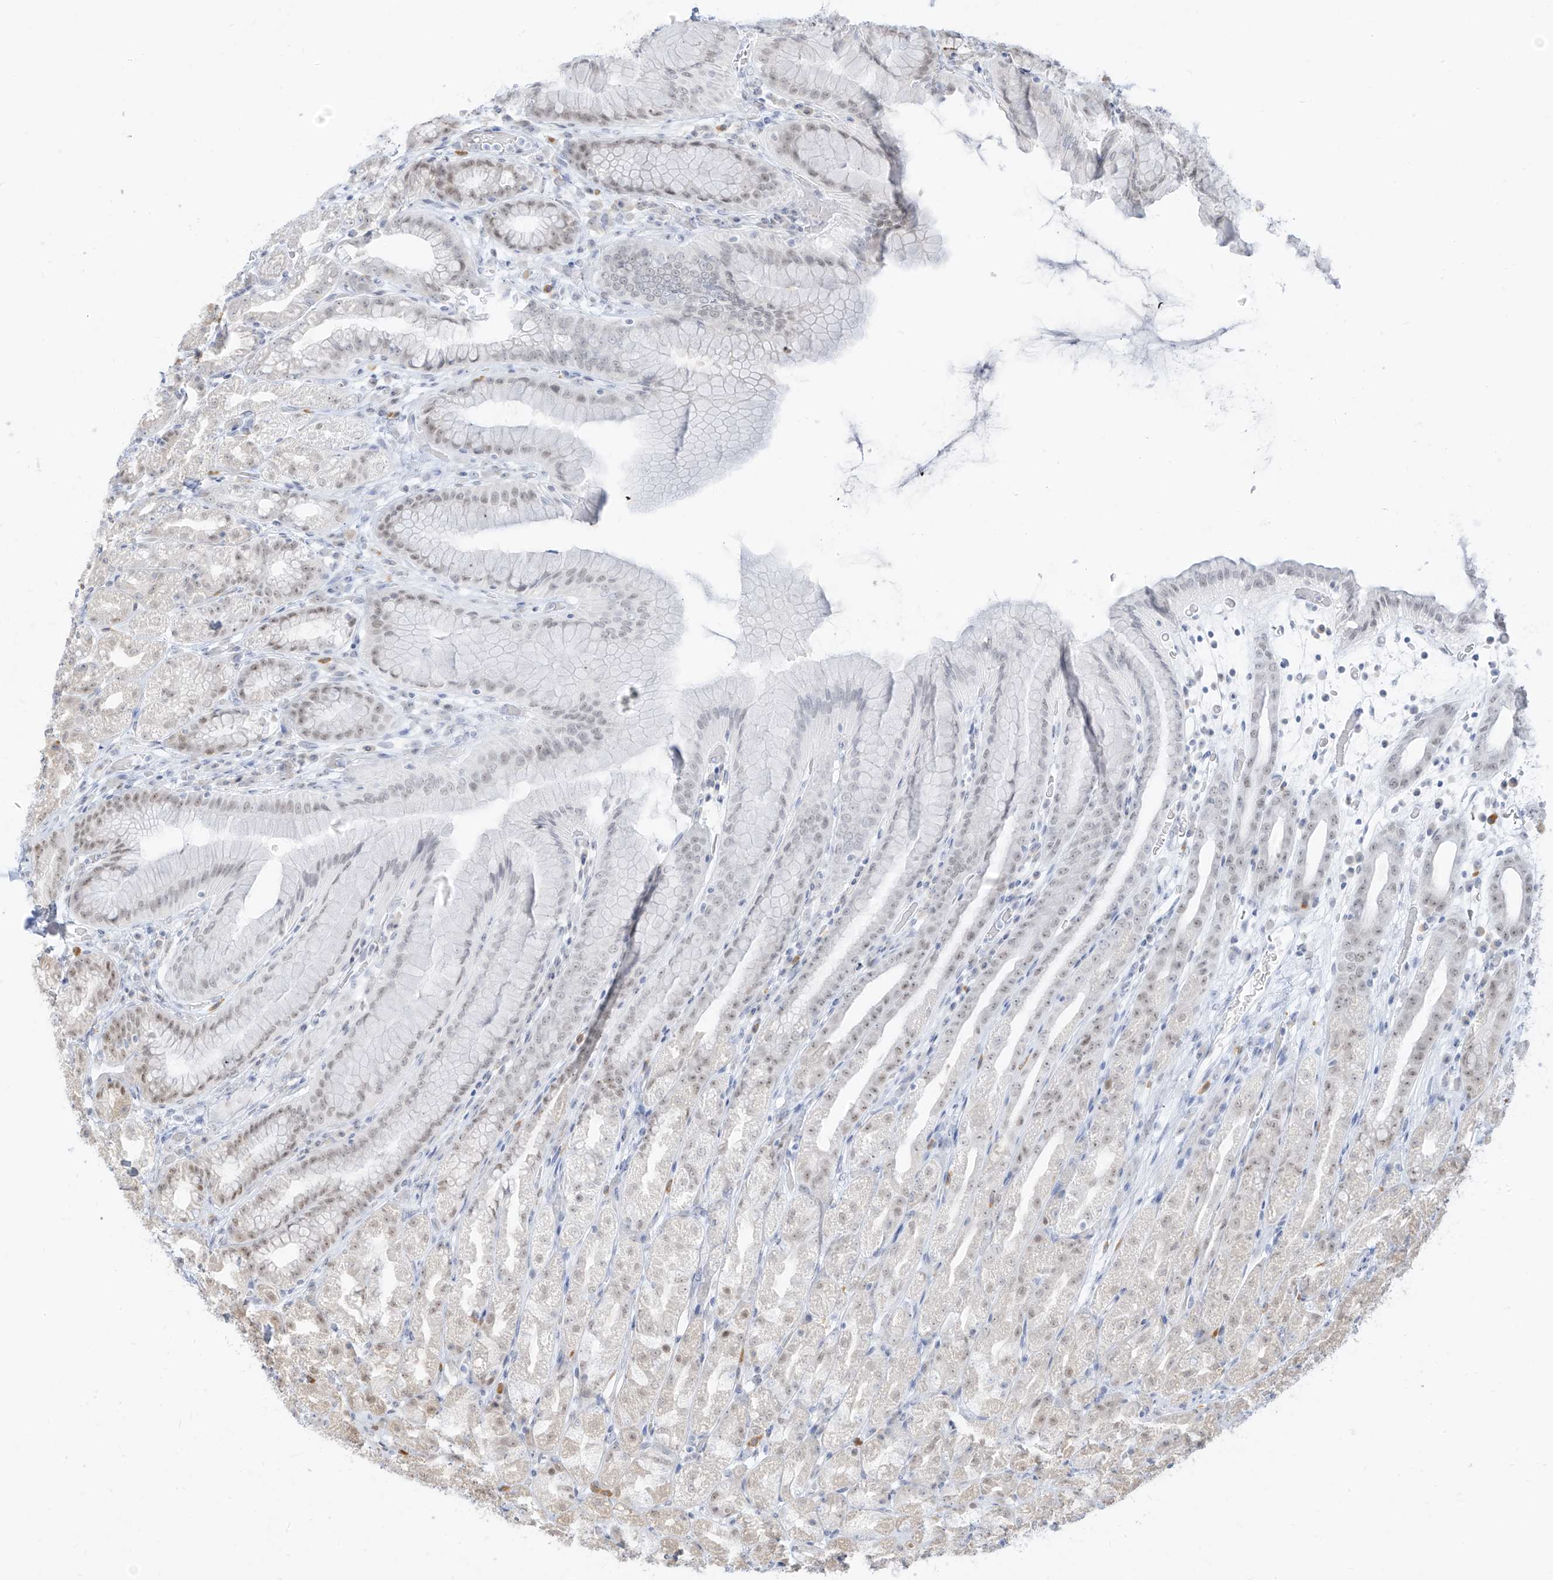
{"staining": {"intensity": "moderate", "quantity": "<25%", "location": "nuclear"}, "tissue": "stomach", "cell_type": "Glandular cells", "image_type": "normal", "snomed": [{"axis": "morphology", "description": "Normal tissue, NOS"}, {"axis": "topography", "description": "Stomach, upper"}], "caption": "Immunohistochemistry of benign human stomach reveals low levels of moderate nuclear positivity in about <25% of glandular cells.", "gene": "ZMYM2", "patient": {"sex": "male", "age": 68}}